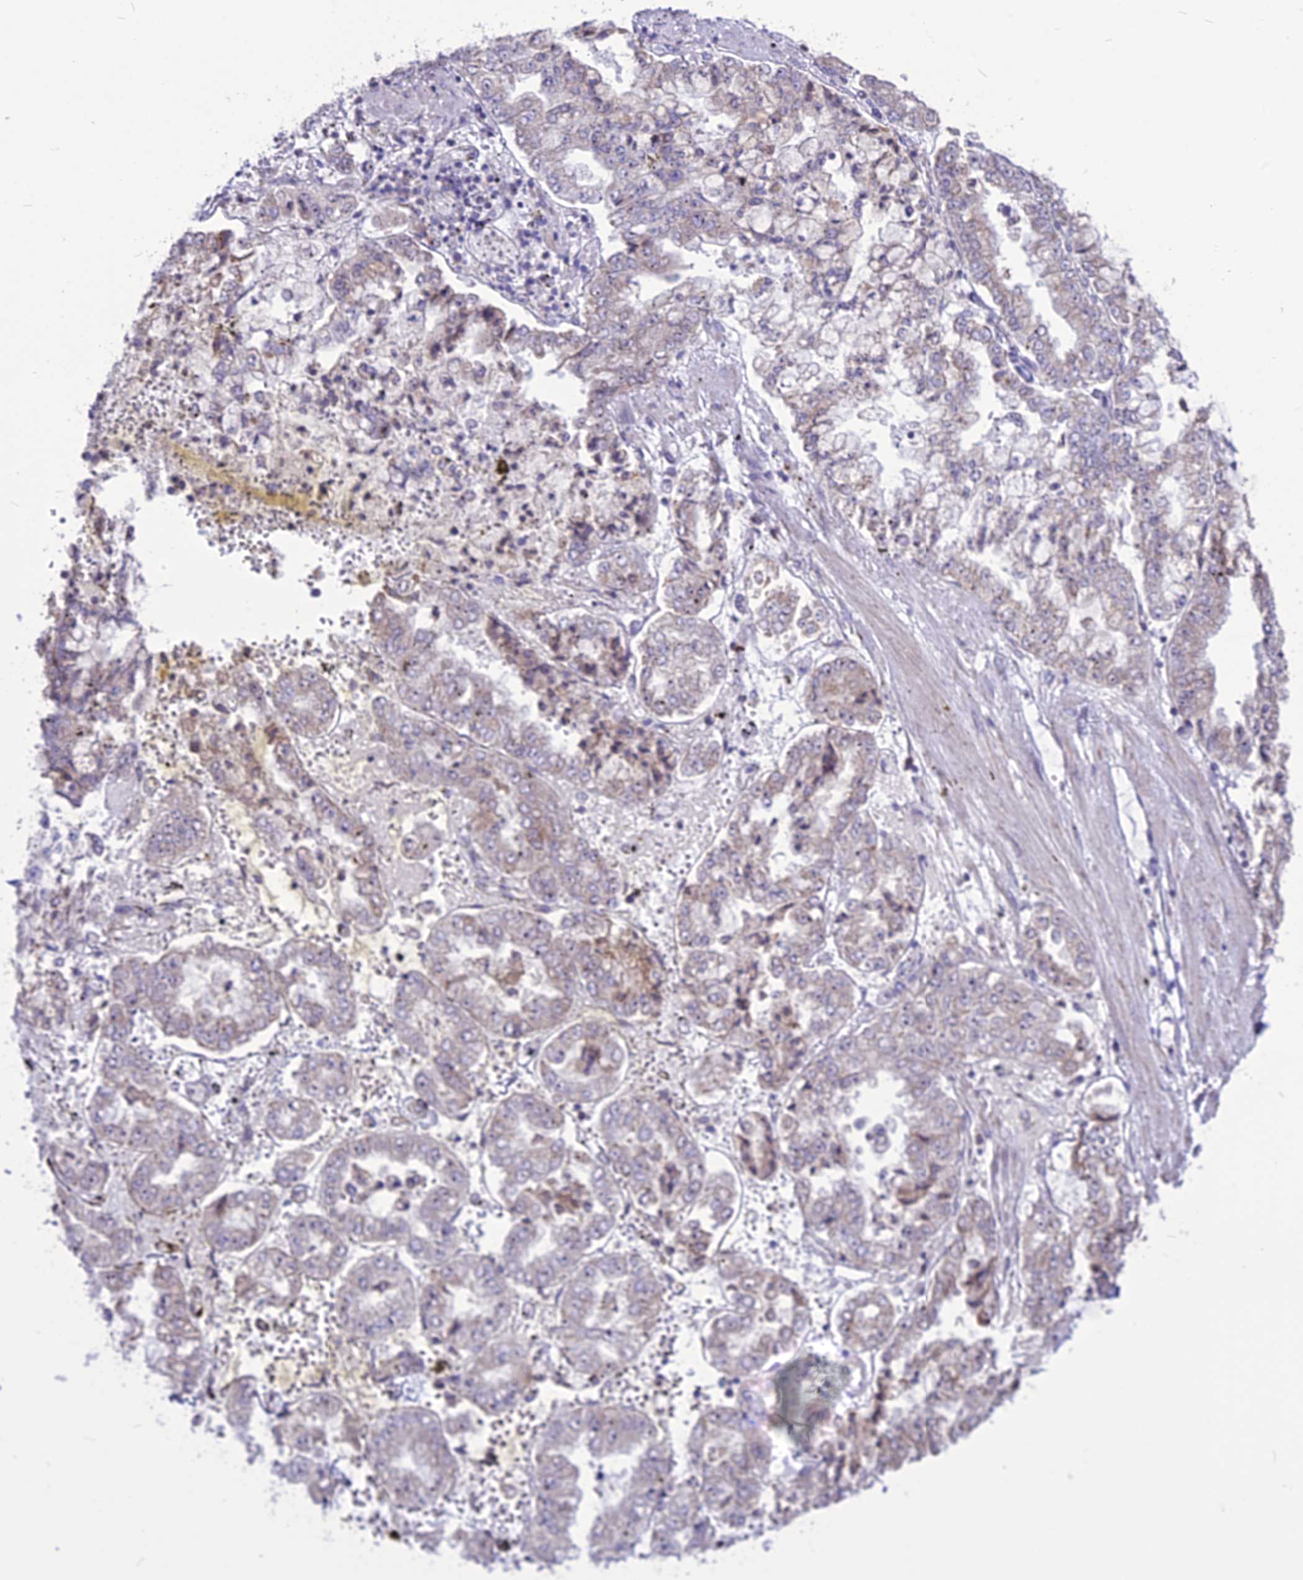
{"staining": {"intensity": "negative", "quantity": "none", "location": "none"}, "tissue": "stomach cancer", "cell_type": "Tumor cells", "image_type": "cancer", "snomed": [{"axis": "morphology", "description": "Adenocarcinoma, NOS"}, {"axis": "topography", "description": "Stomach"}], "caption": "Stomach cancer (adenocarcinoma) stained for a protein using immunohistochemistry (IHC) reveals no positivity tumor cells.", "gene": "CMSS1", "patient": {"sex": "male", "age": 76}}